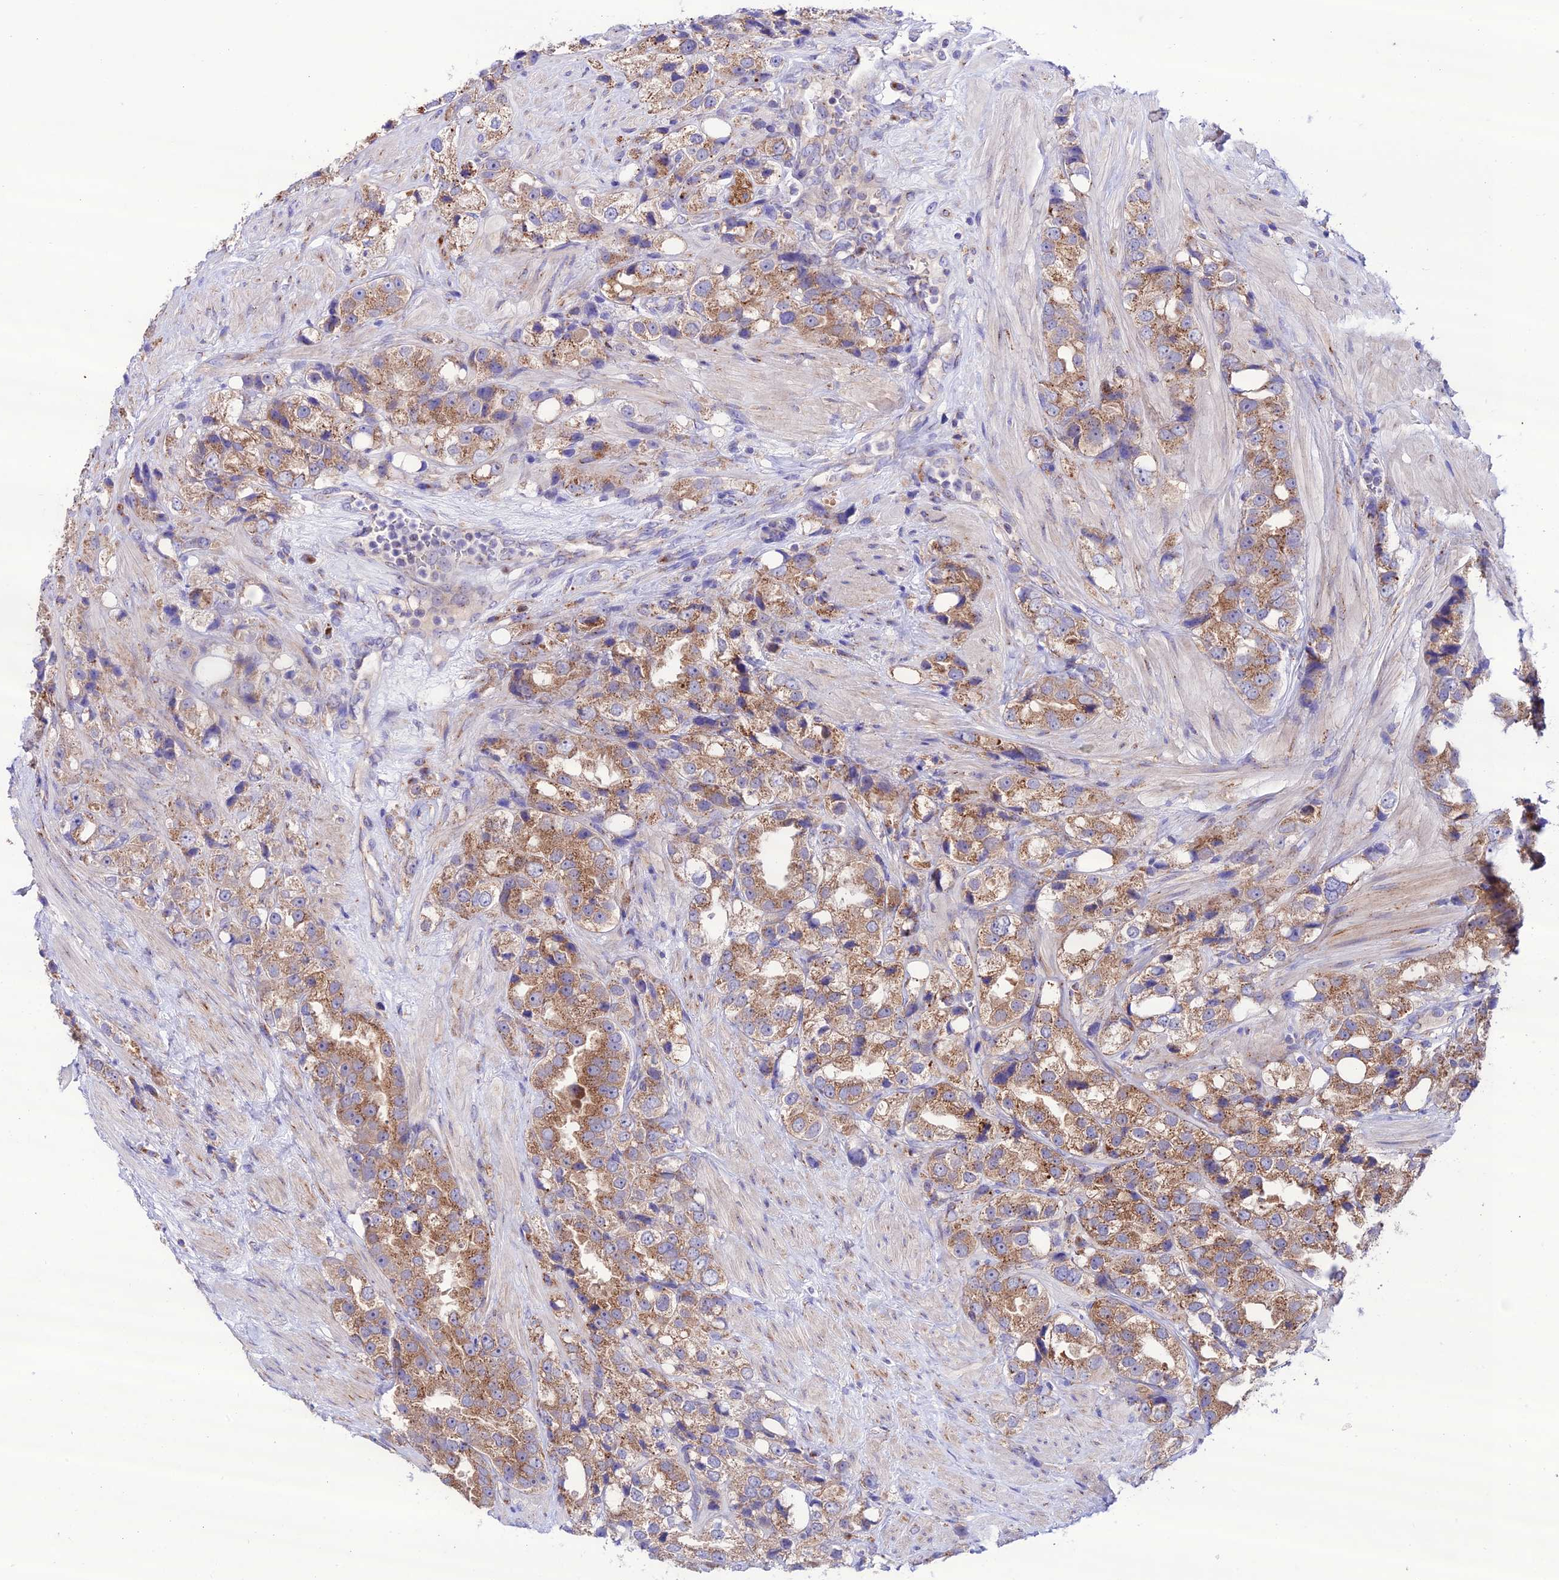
{"staining": {"intensity": "moderate", "quantity": ">75%", "location": "cytoplasmic/membranous"}, "tissue": "prostate cancer", "cell_type": "Tumor cells", "image_type": "cancer", "snomed": [{"axis": "morphology", "description": "Adenocarcinoma, NOS"}, {"axis": "topography", "description": "Prostate"}], "caption": "Protein staining demonstrates moderate cytoplasmic/membranous staining in about >75% of tumor cells in prostate cancer.", "gene": "LACTB2", "patient": {"sex": "male", "age": 79}}